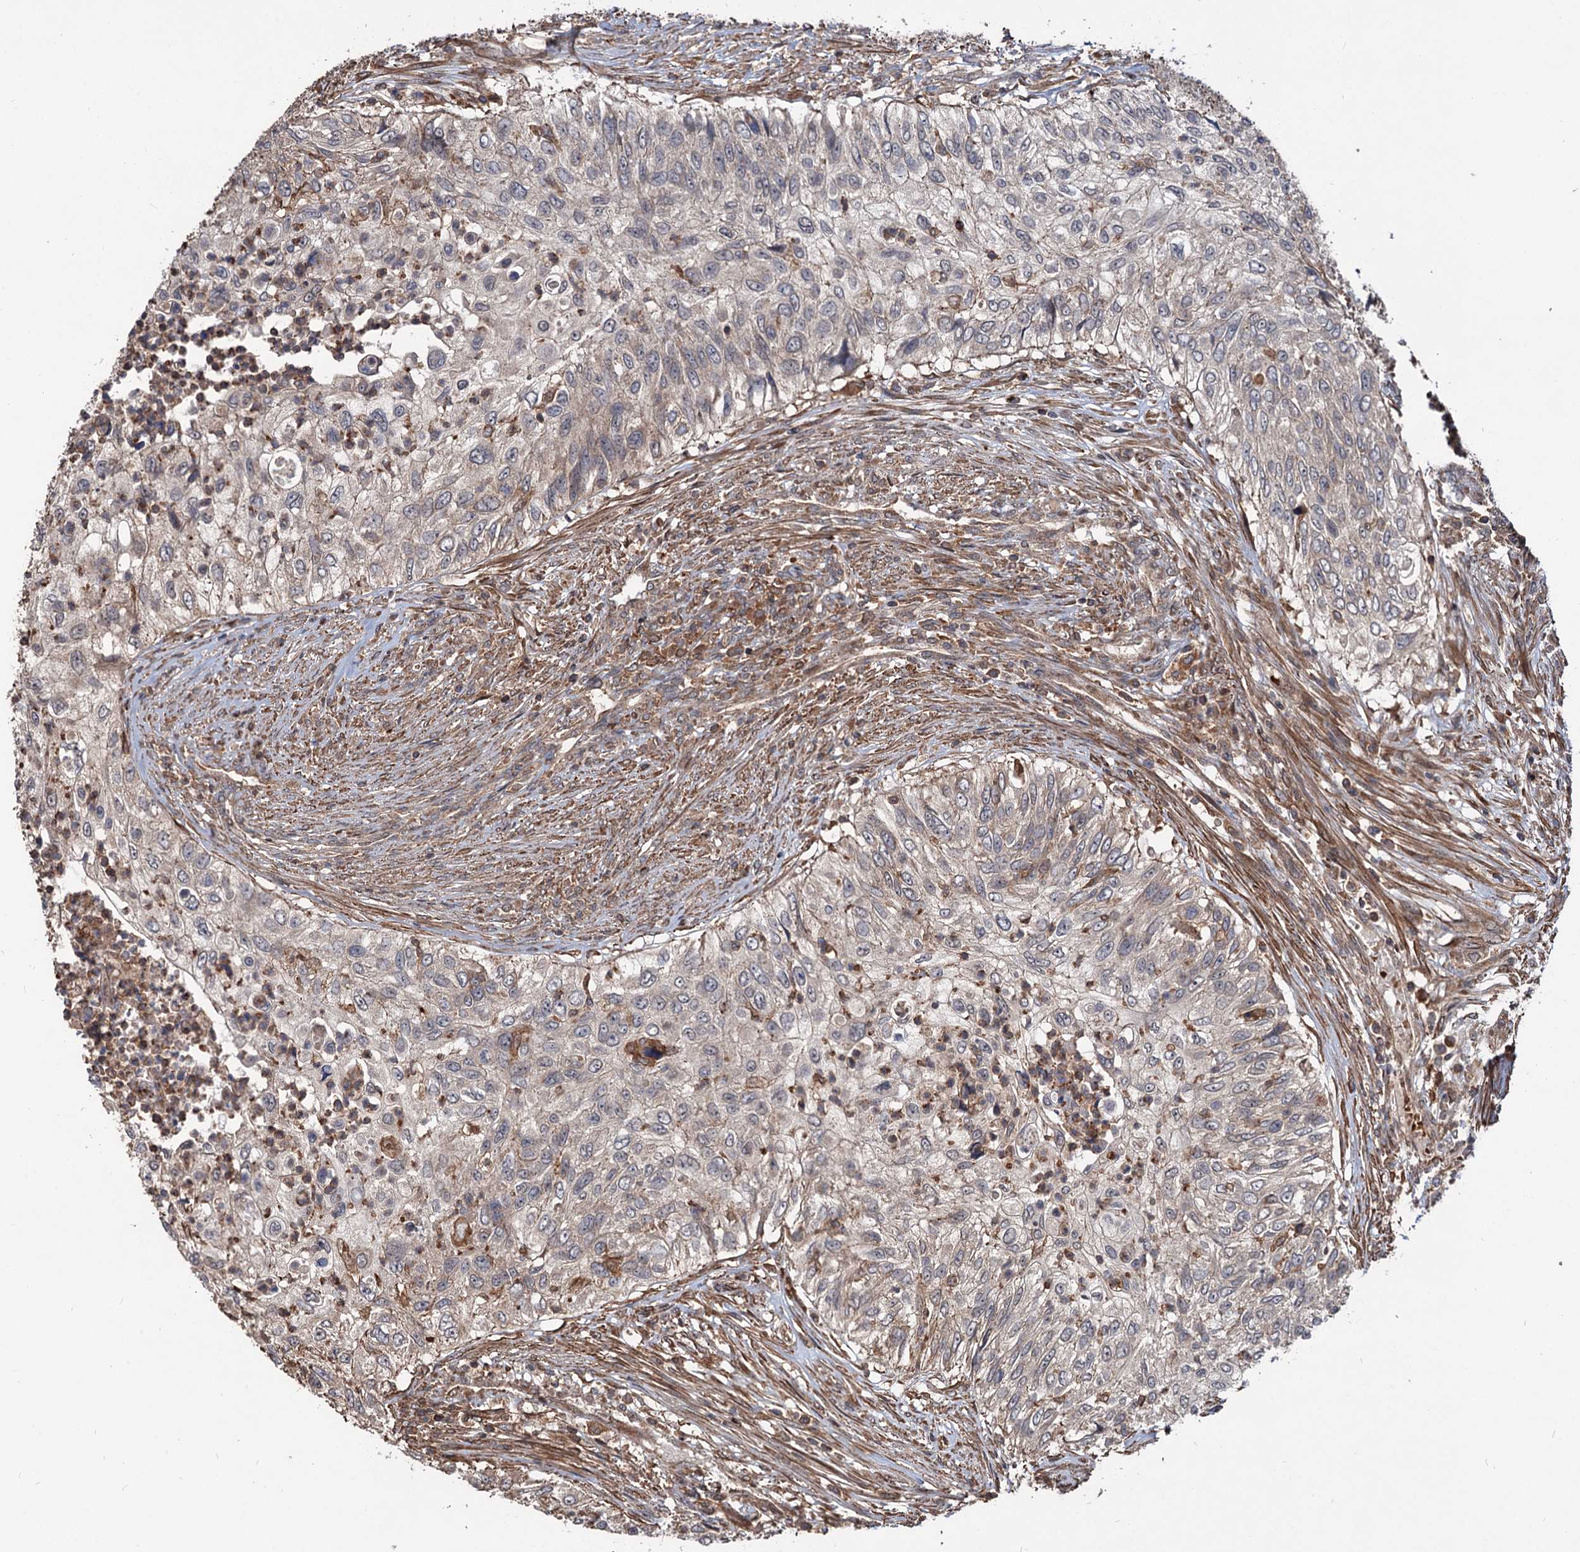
{"staining": {"intensity": "weak", "quantity": "<25%", "location": "cytoplasmic/membranous"}, "tissue": "urothelial cancer", "cell_type": "Tumor cells", "image_type": "cancer", "snomed": [{"axis": "morphology", "description": "Urothelial carcinoma, High grade"}, {"axis": "topography", "description": "Urinary bladder"}], "caption": "DAB immunohistochemical staining of human urothelial carcinoma (high-grade) demonstrates no significant staining in tumor cells.", "gene": "GRIP1", "patient": {"sex": "female", "age": 60}}